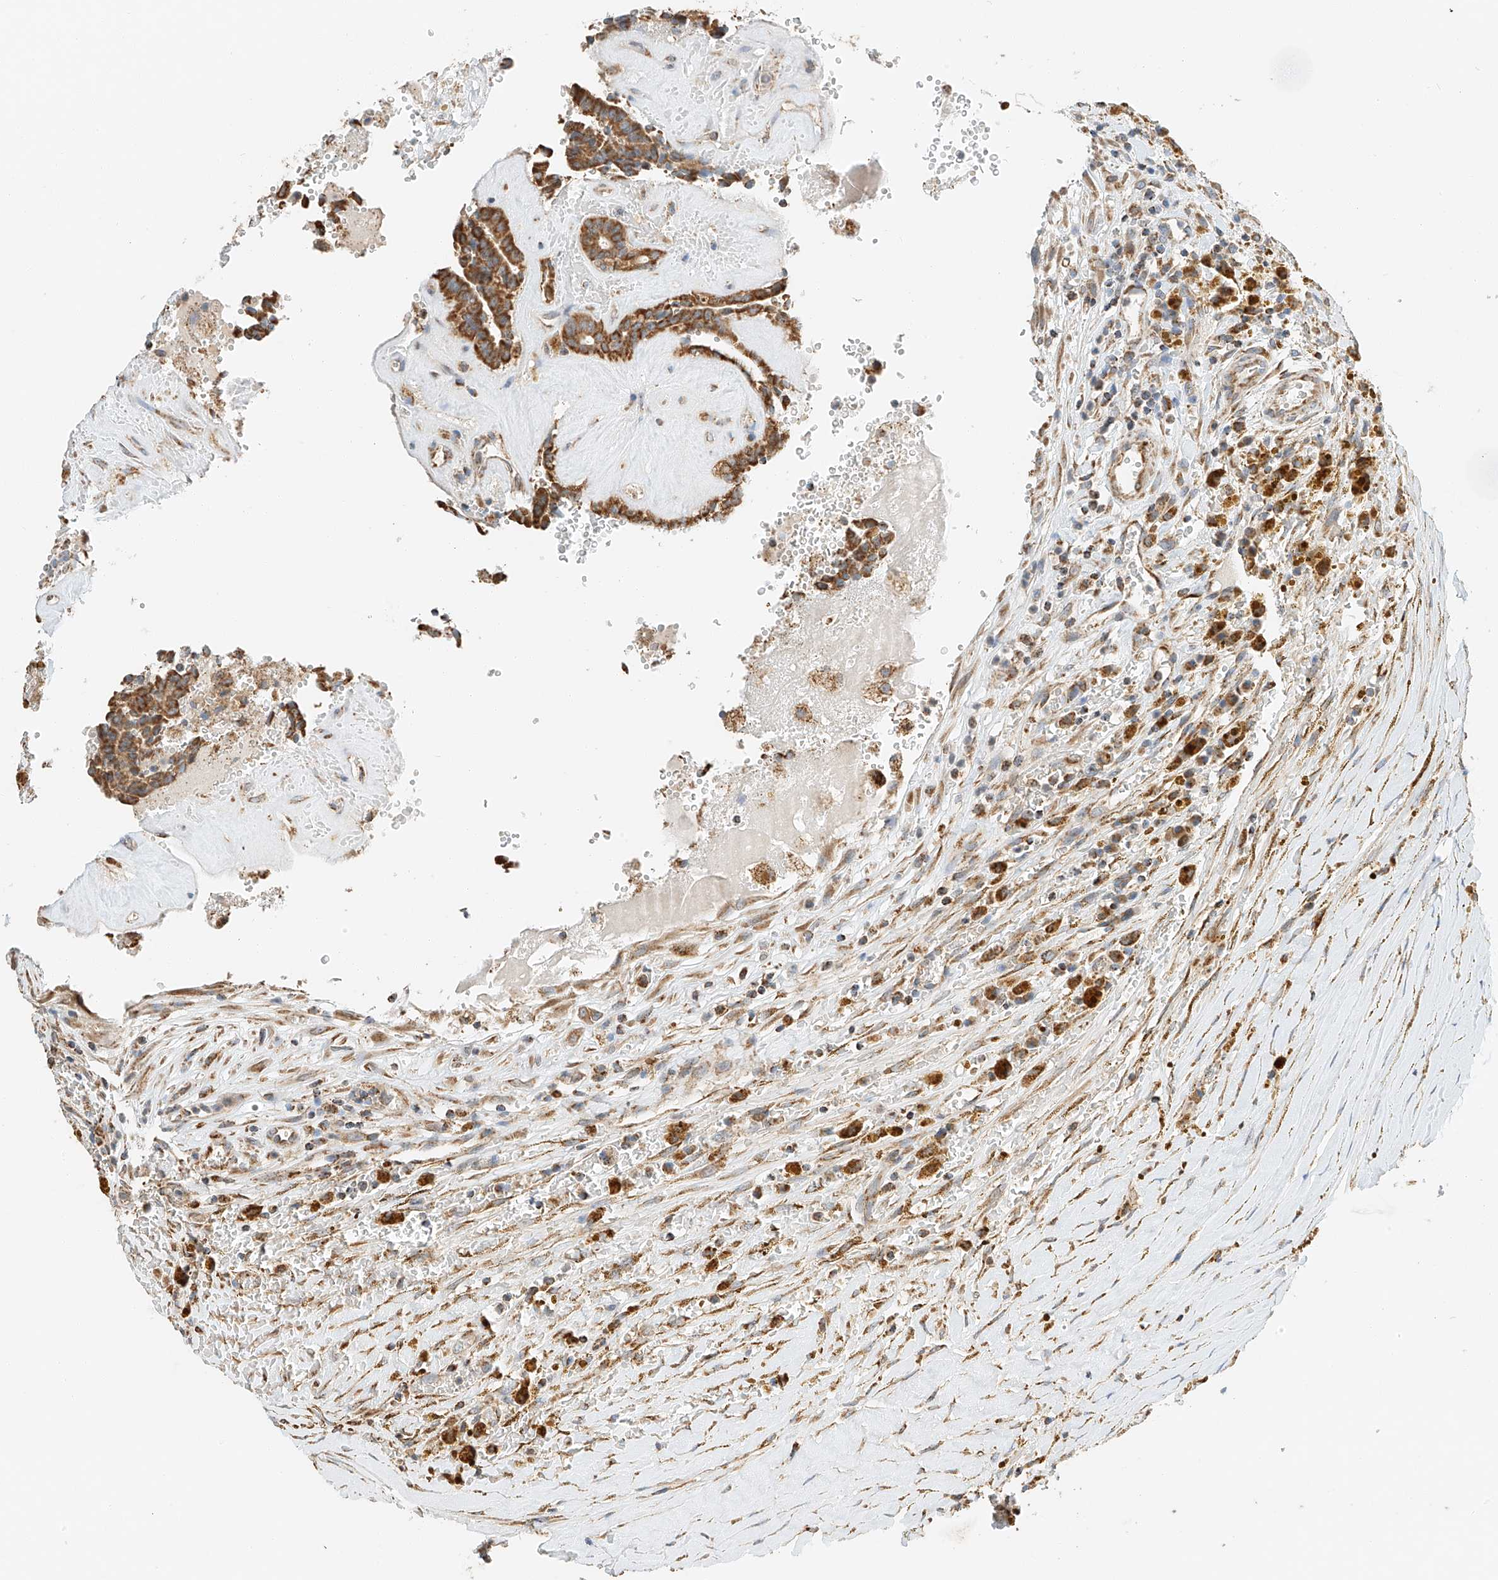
{"staining": {"intensity": "strong", "quantity": ">75%", "location": "cytoplasmic/membranous"}, "tissue": "thyroid cancer", "cell_type": "Tumor cells", "image_type": "cancer", "snomed": [{"axis": "morphology", "description": "Papillary adenocarcinoma, NOS"}, {"axis": "topography", "description": "Thyroid gland"}], "caption": "Immunohistochemical staining of thyroid cancer (papillary adenocarcinoma) shows strong cytoplasmic/membranous protein expression in about >75% of tumor cells.", "gene": "YIPF7", "patient": {"sex": "male", "age": 77}}